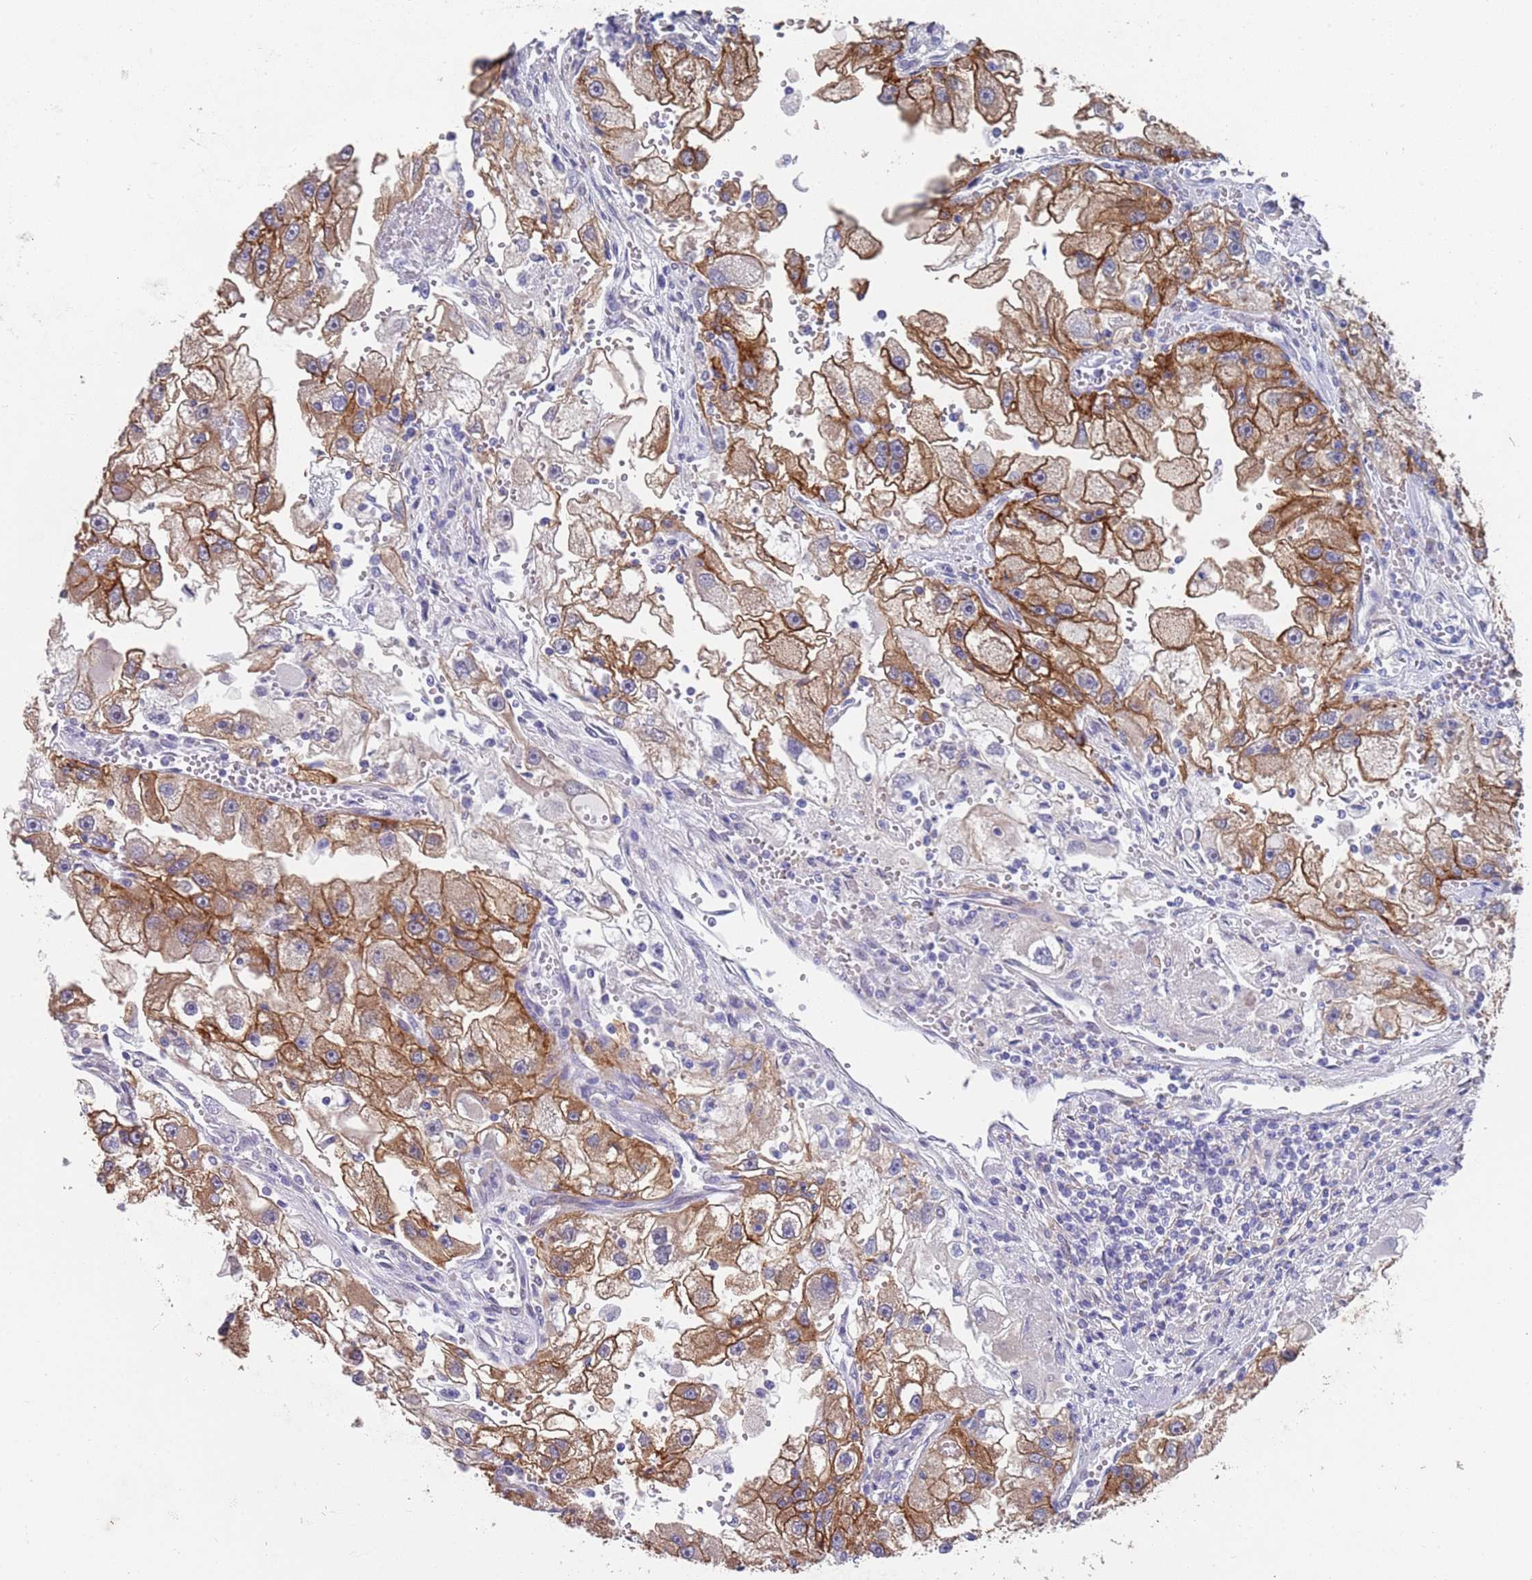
{"staining": {"intensity": "strong", "quantity": ">75%", "location": "cytoplasmic/membranous"}, "tissue": "renal cancer", "cell_type": "Tumor cells", "image_type": "cancer", "snomed": [{"axis": "morphology", "description": "Adenocarcinoma, NOS"}, {"axis": "topography", "description": "Kidney"}], "caption": "A high-resolution micrograph shows immunohistochemistry staining of renal adenocarcinoma, which shows strong cytoplasmic/membranous staining in approximately >75% of tumor cells. (IHC, brightfield microscopy, high magnification).", "gene": "ANK2", "patient": {"sex": "male", "age": 63}}